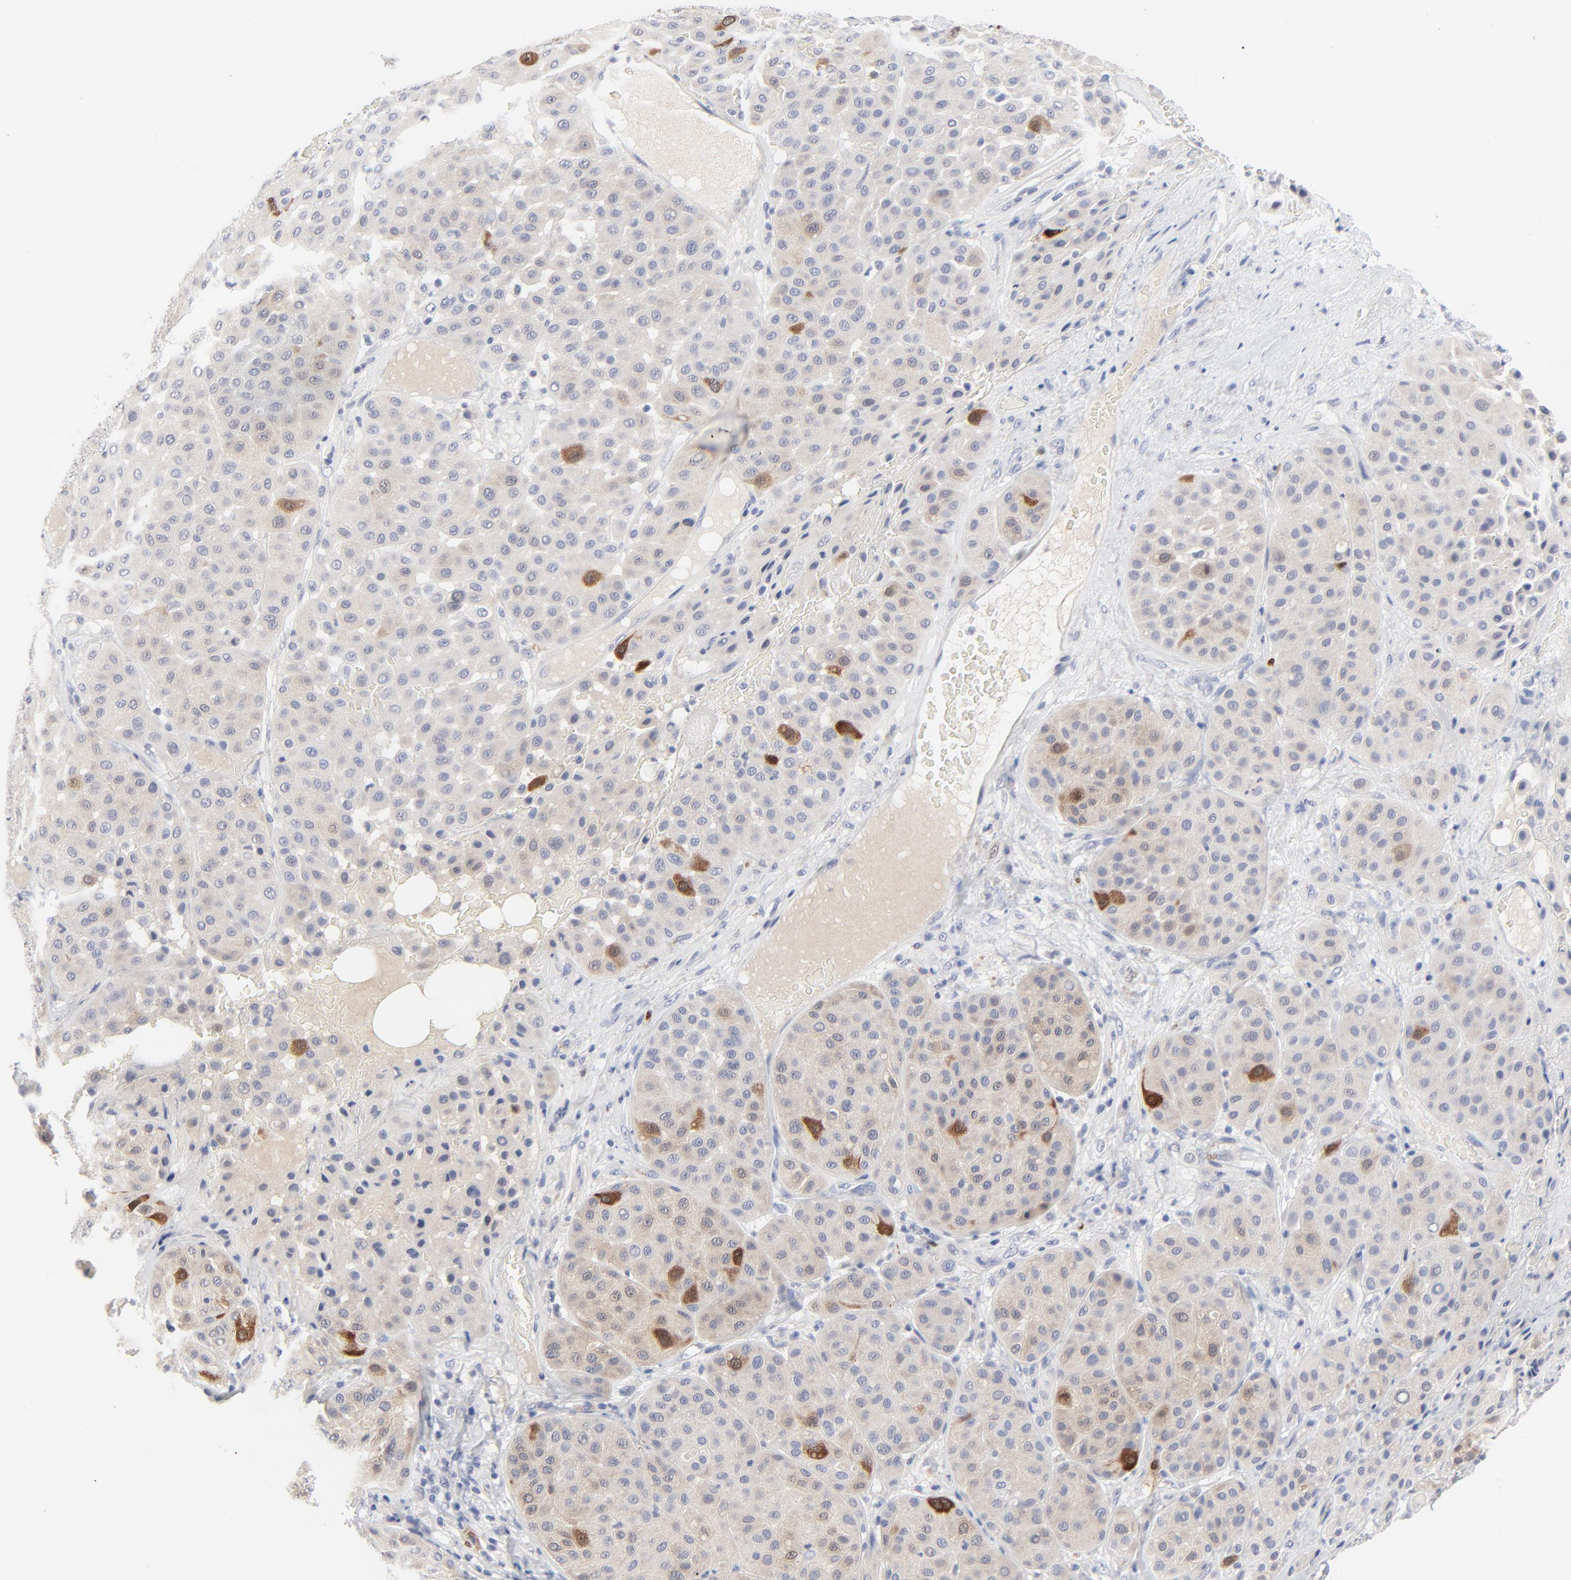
{"staining": {"intensity": "strong", "quantity": "<25%", "location": "cytoplasmic/membranous,nuclear"}, "tissue": "melanoma", "cell_type": "Tumor cells", "image_type": "cancer", "snomed": [{"axis": "morphology", "description": "Normal tissue, NOS"}, {"axis": "morphology", "description": "Malignant melanoma, Metastatic site"}, {"axis": "topography", "description": "Skin"}], "caption": "Melanoma stained with a protein marker shows strong staining in tumor cells.", "gene": "CDK1", "patient": {"sex": "male", "age": 41}}